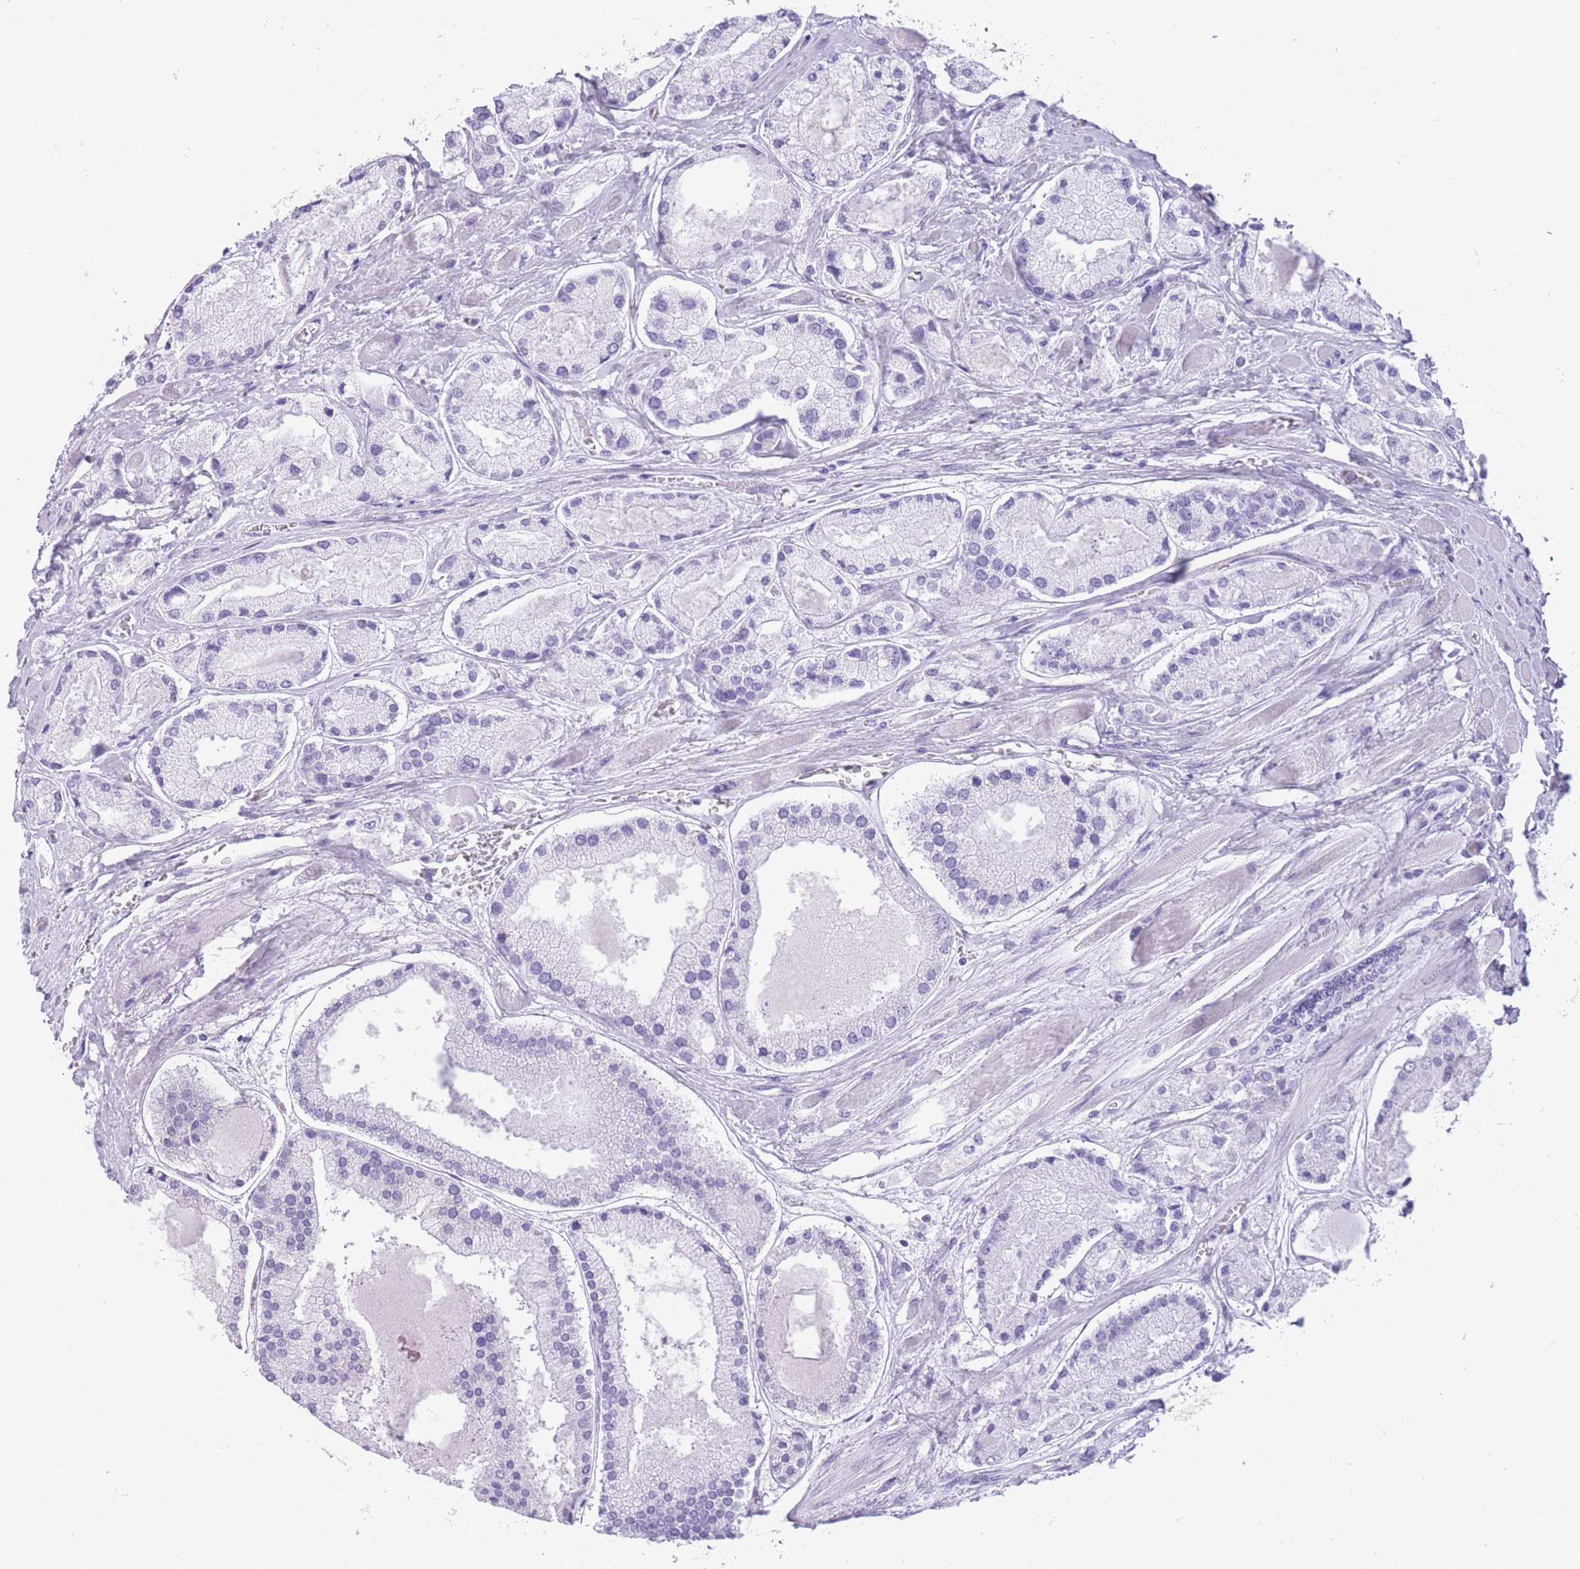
{"staining": {"intensity": "negative", "quantity": "none", "location": "none"}, "tissue": "prostate cancer", "cell_type": "Tumor cells", "image_type": "cancer", "snomed": [{"axis": "morphology", "description": "Adenocarcinoma, High grade"}, {"axis": "topography", "description": "Prostate"}], "caption": "This is an immunohistochemistry histopathology image of human prostate adenocarcinoma (high-grade). There is no staining in tumor cells.", "gene": "OR4F21", "patient": {"sex": "male", "age": 67}}